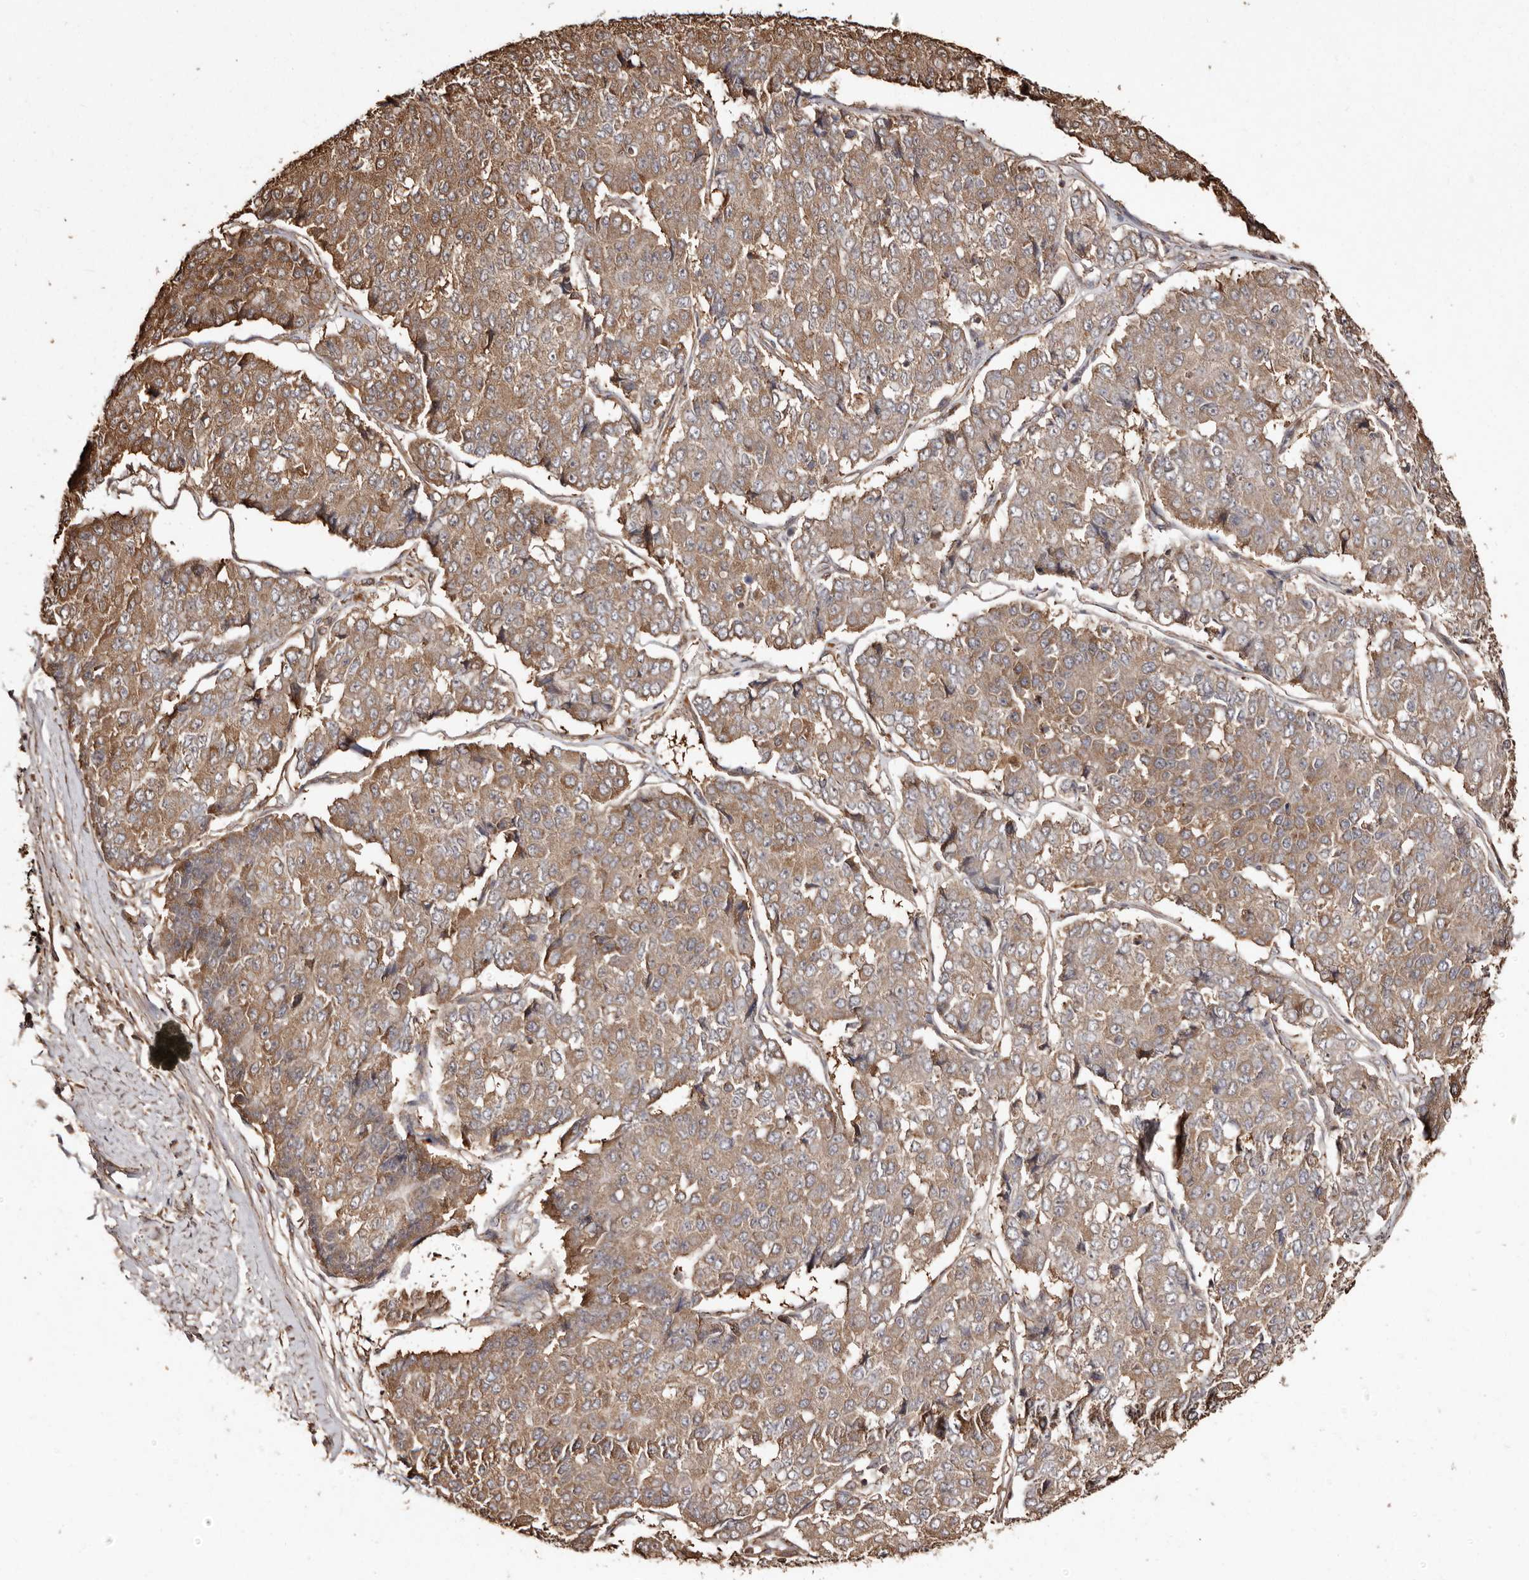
{"staining": {"intensity": "moderate", "quantity": ">75%", "location": "cytoplasmic/membranous"}, "tissue": "pancreatic cancer", "cell_type": "Tumor cells", "image_type": "cancer", "snomed": [{"axis": "morphology", "description": "Adenocarcinoma, NOS"}, {"axis": "topography", "description": "Pancreas"}], "caption": "About >75% of tumor cells in human pancreatic cancer display moderate cytoplasmic/membranous protein expression as visualized by brown immunohistochemical staining.", "gene": "MACC1", "patient": {"sex": "male", "age": 50}}